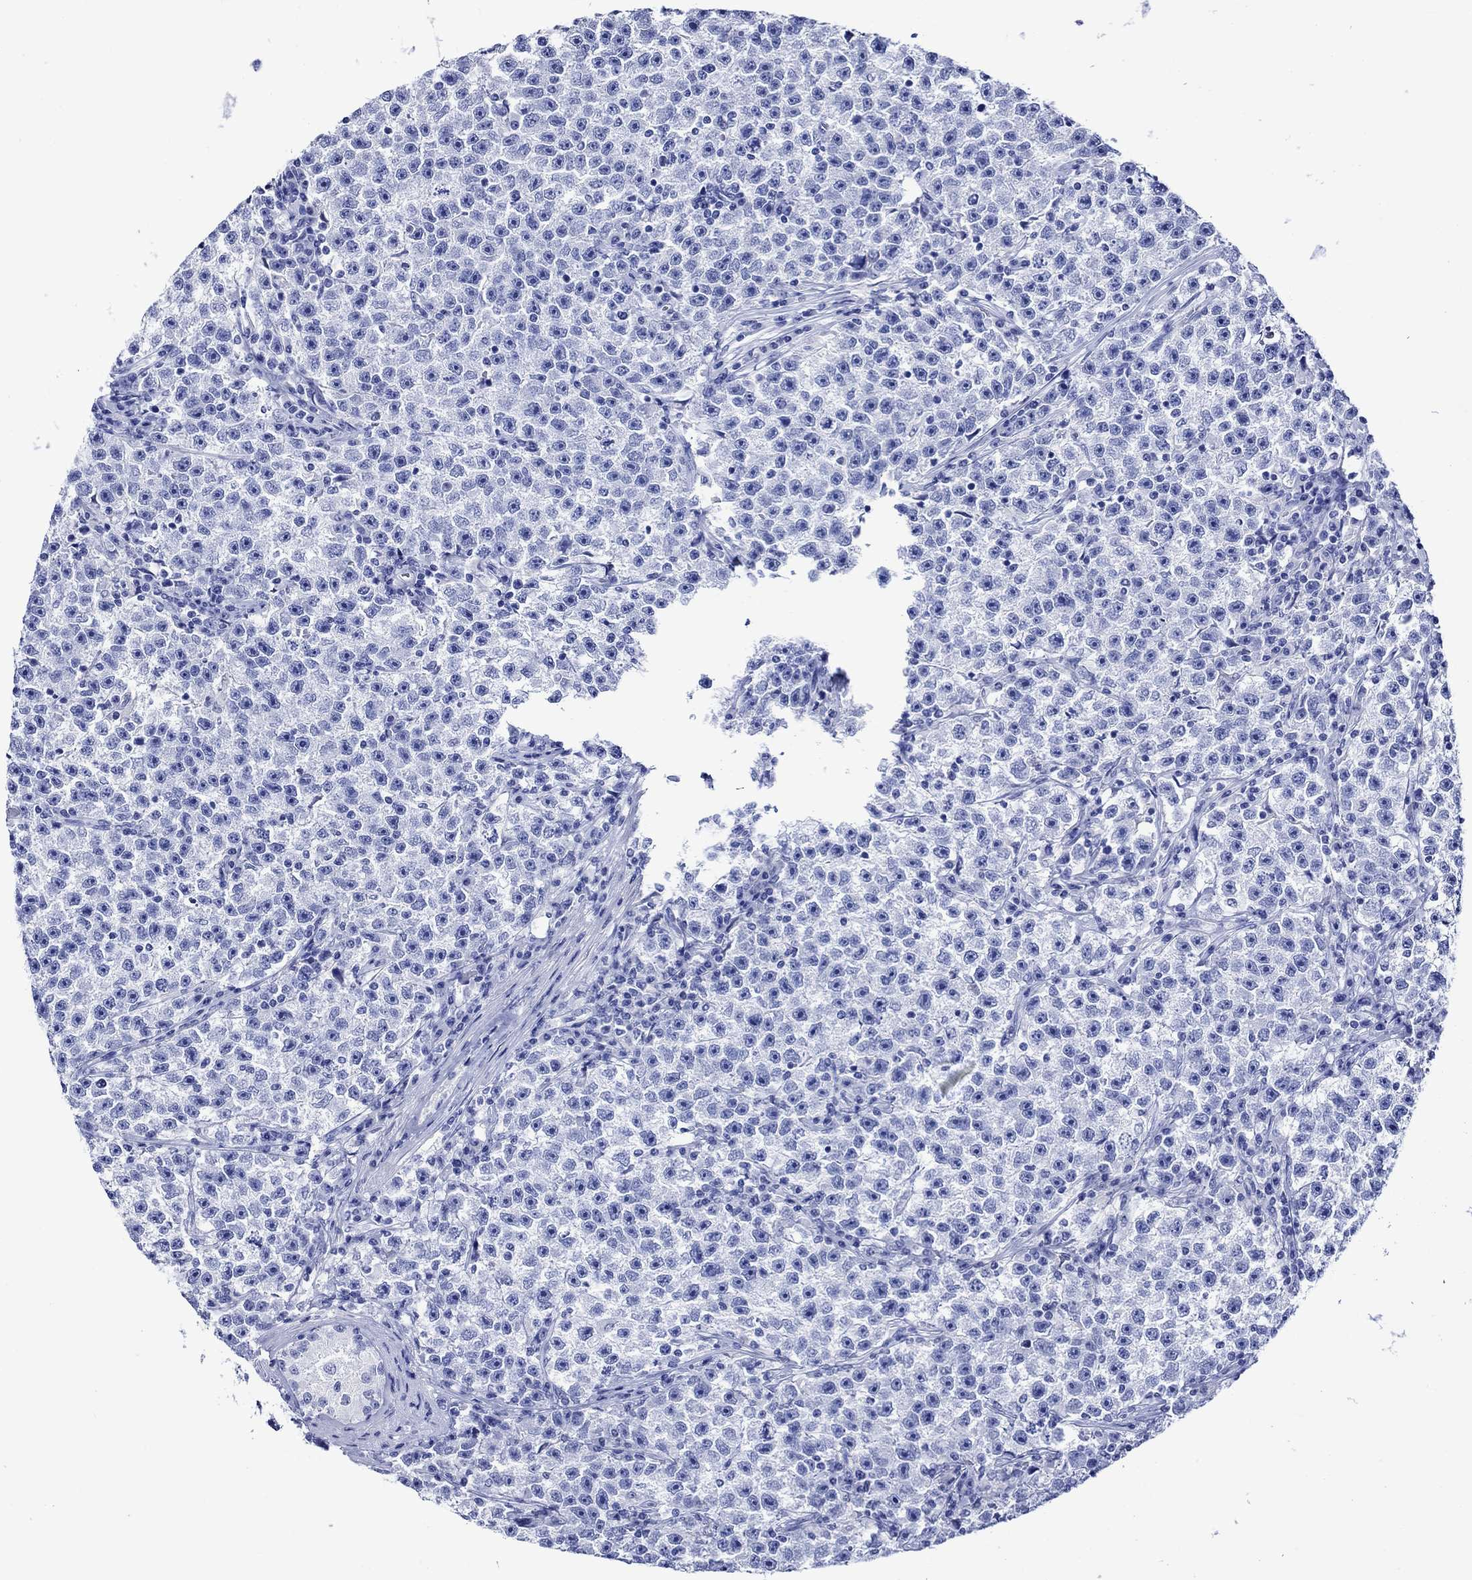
{"staining": {"intensity": "negative", "quantity": "none", "location": "none"}, "tissue": "testis cancer", "cell_type": "Tumor cells", "image_type": "cancer", "snomed": [{"axis": "morphology", "description": "Seminoma, NOS"}, {"axis": "topography", "description": "Testis"}], "caption": "The micrograph shows no significant expression in tumor cells of testis seminoma.", "gene": "CRYAB", "patient": {"sex": "male", "age": 22}}